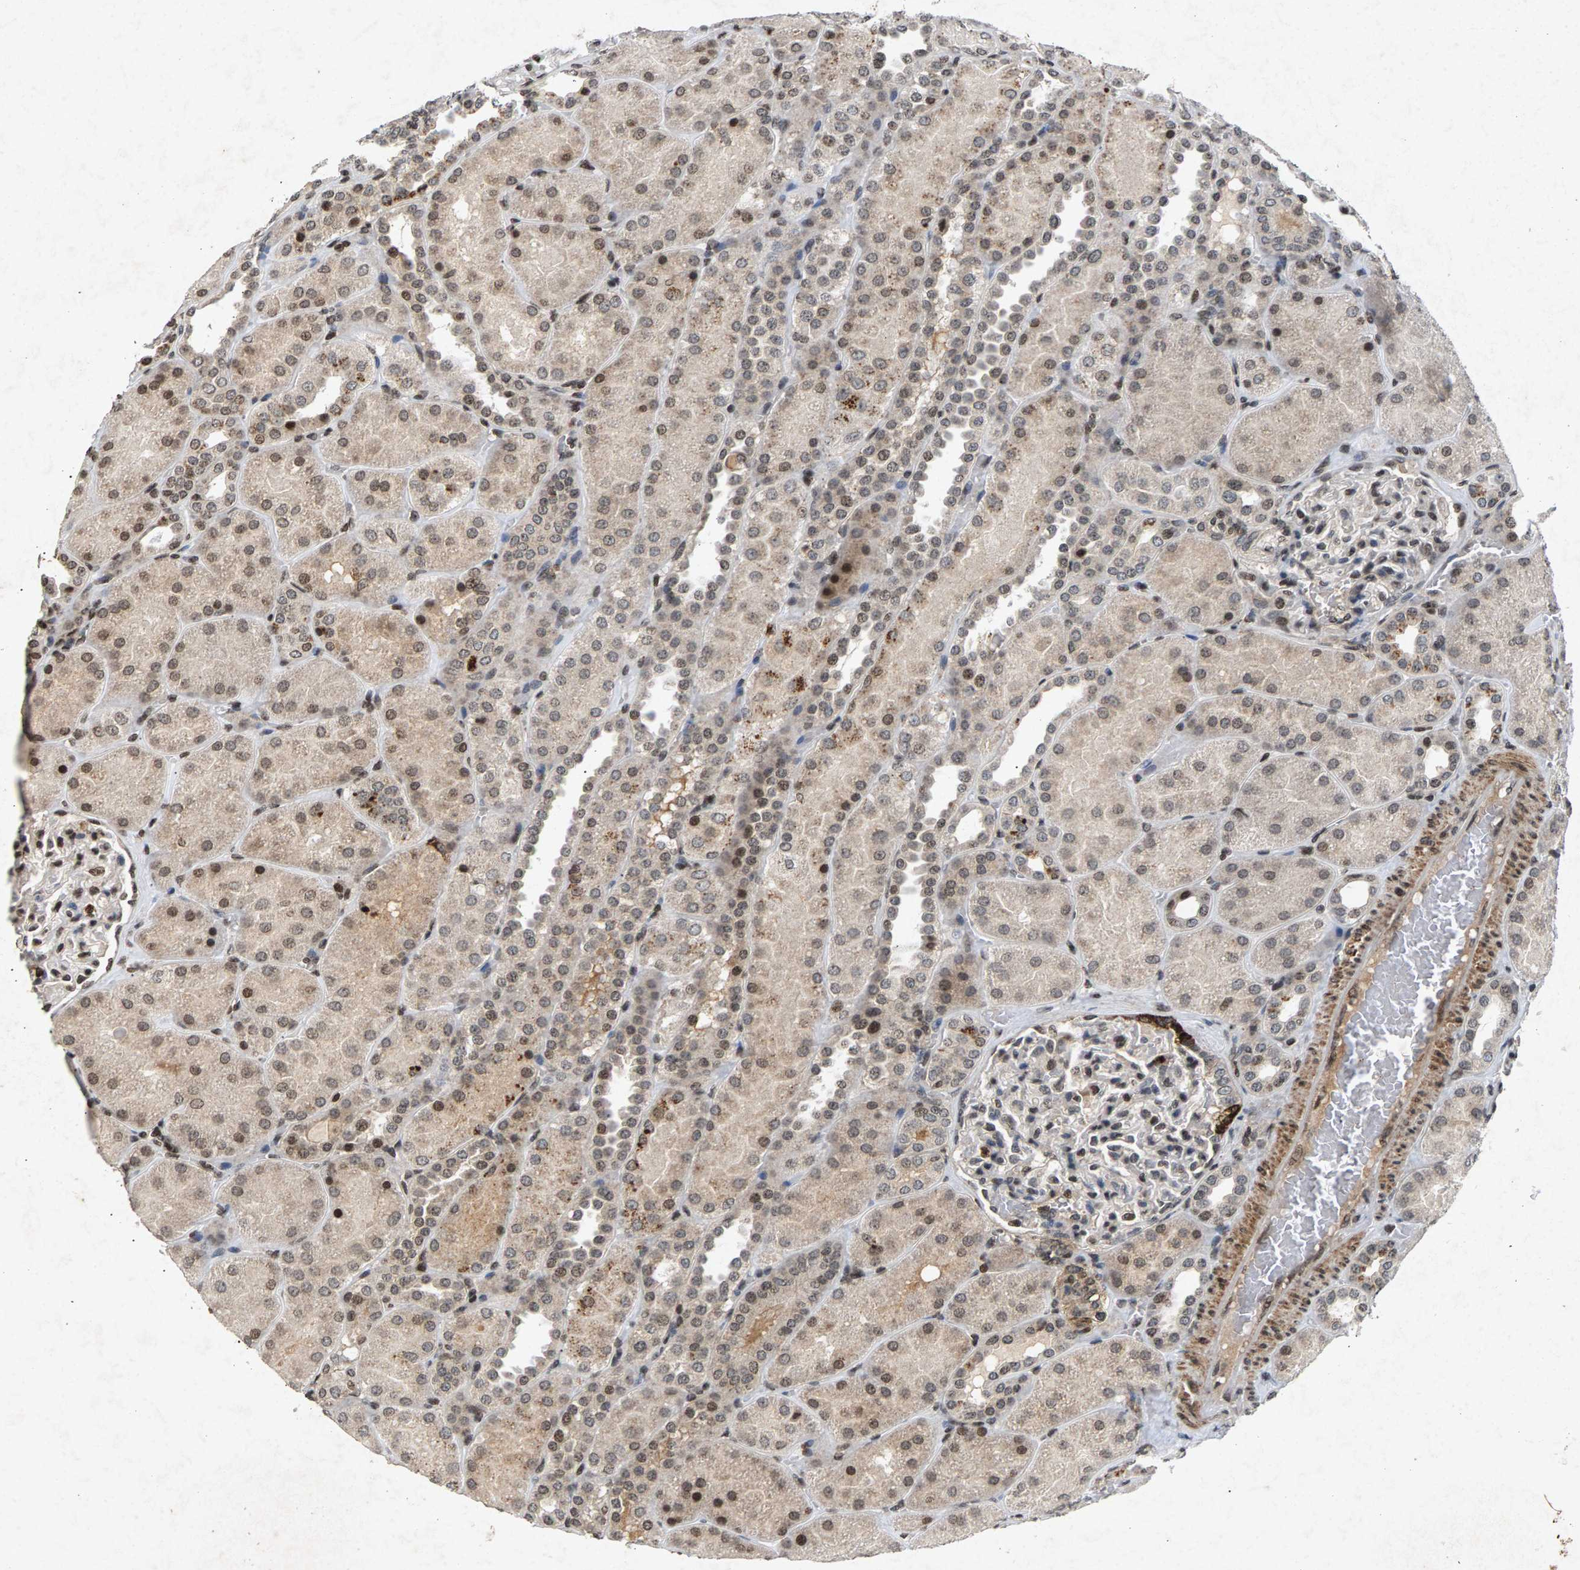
{"staining": {"intensity": "weak", "quantity": "<25%", "location": "nuclear"}, "tissue": "kidney", "cell_type": "Cells in glomeruli", "image_type": "normal", "snomed": [{"axis": "morphology", "description": "Normal tissue, NOS"}, {"axis": "topography", "description": "Kidney"}], "caption": "The histopathology image reveals no staining of cells in glomeruli in normal kidney. (Stains: DAB immunohistochemistry (IHC) with hematoxylin counter stain, Microscopy: brightfield microscopy at high magnification).", "gene": "ZPR1", "patient": {"sex": "male", "age": 28}}